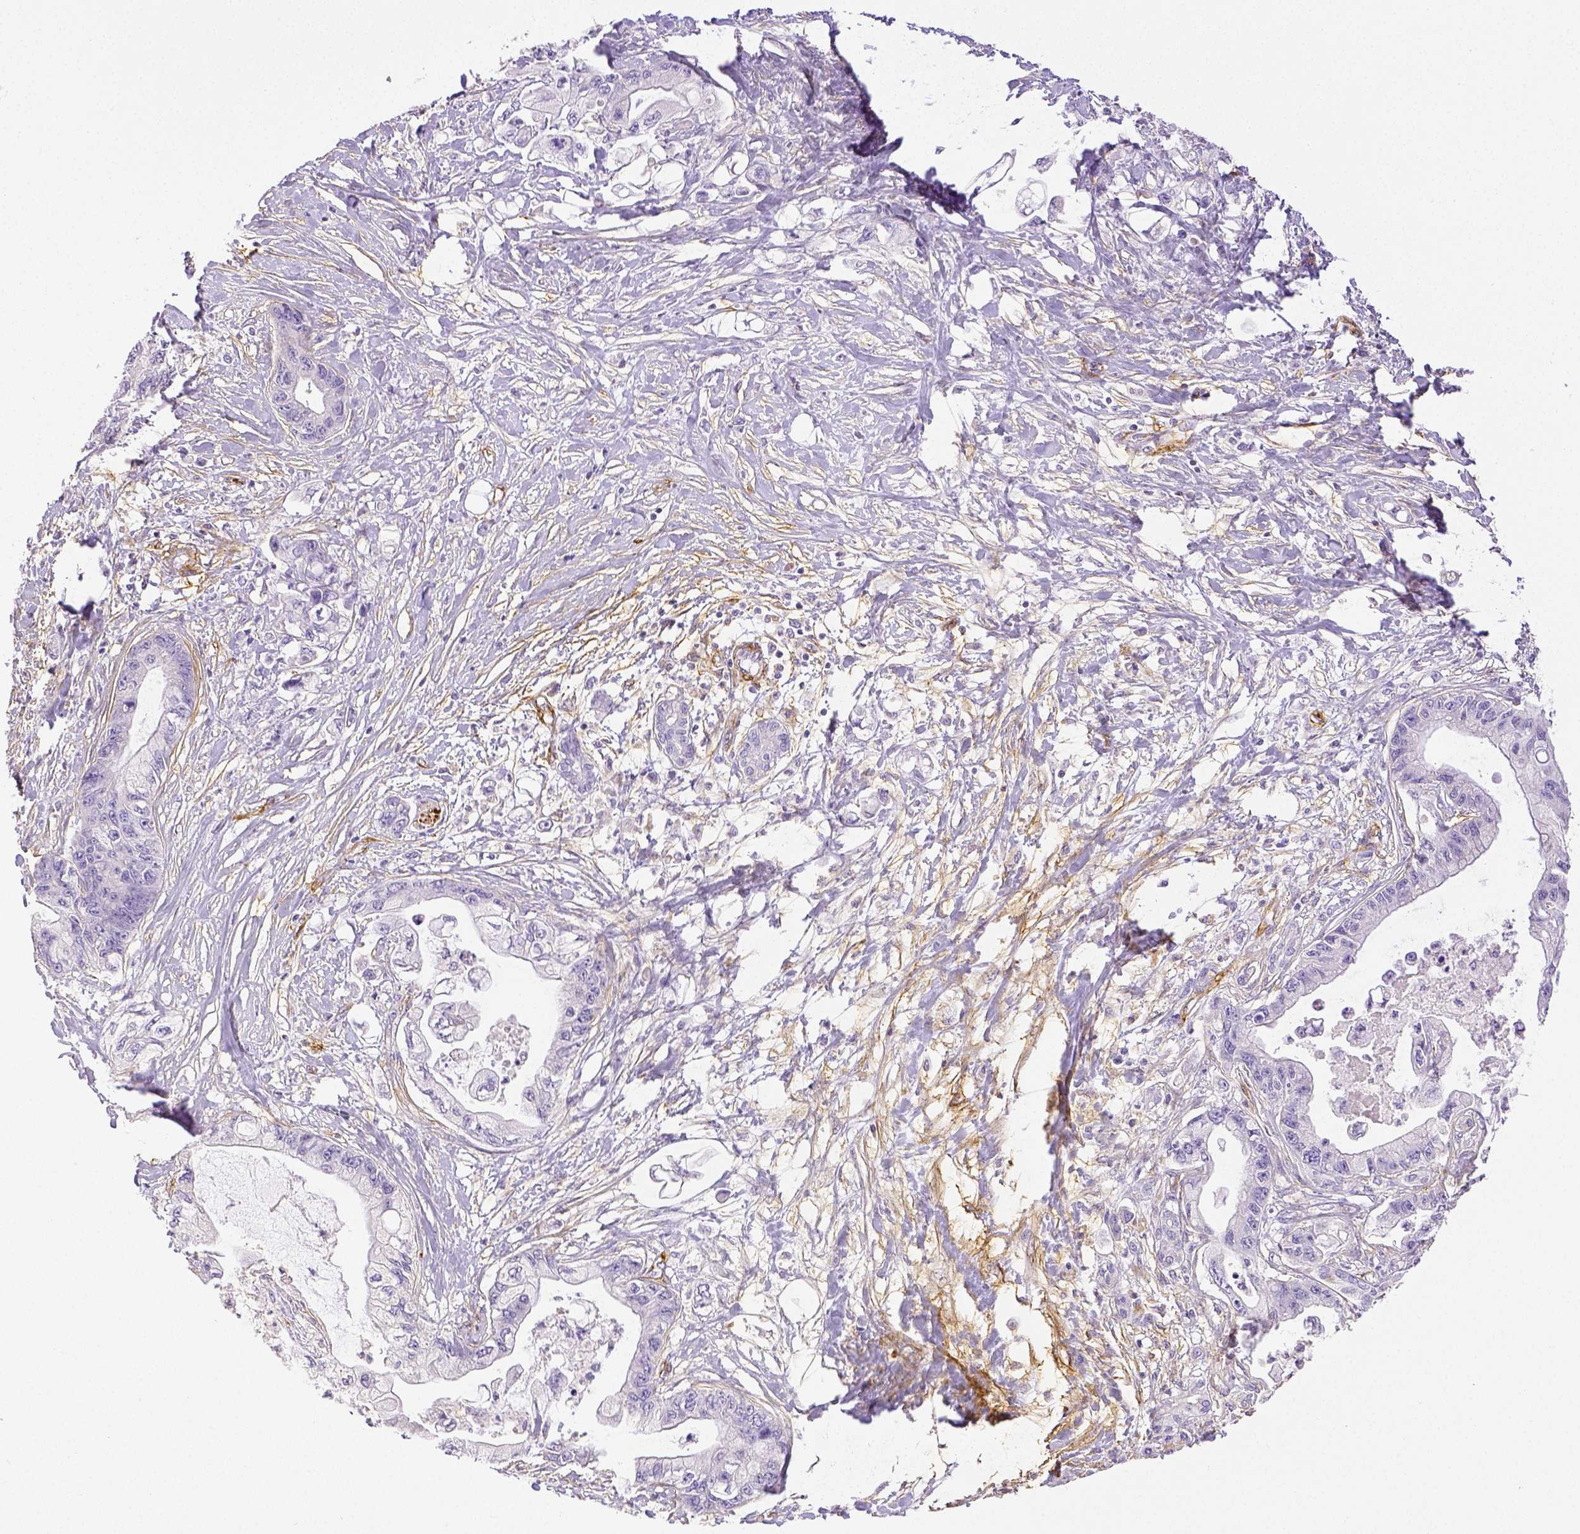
{"staining": {"intensity": "negative", "quantity": "none", "location": "none"}, "tissue": "pancreatic cancer", "cell_type": "Tumor cells", "image_type": "cancer", "snomed": [{"axis": "morphology", "description": "Adenocarcinoma, NOS"}, {"axis": "topography", "description": "Pancreas"}], "caption": "This is an IHC image of human pancreatic cancer (adenocarcinoma). There is no positivity in tumor cells.", "gene": "THY1", "patient": {"sex": "male", "age": 61}}